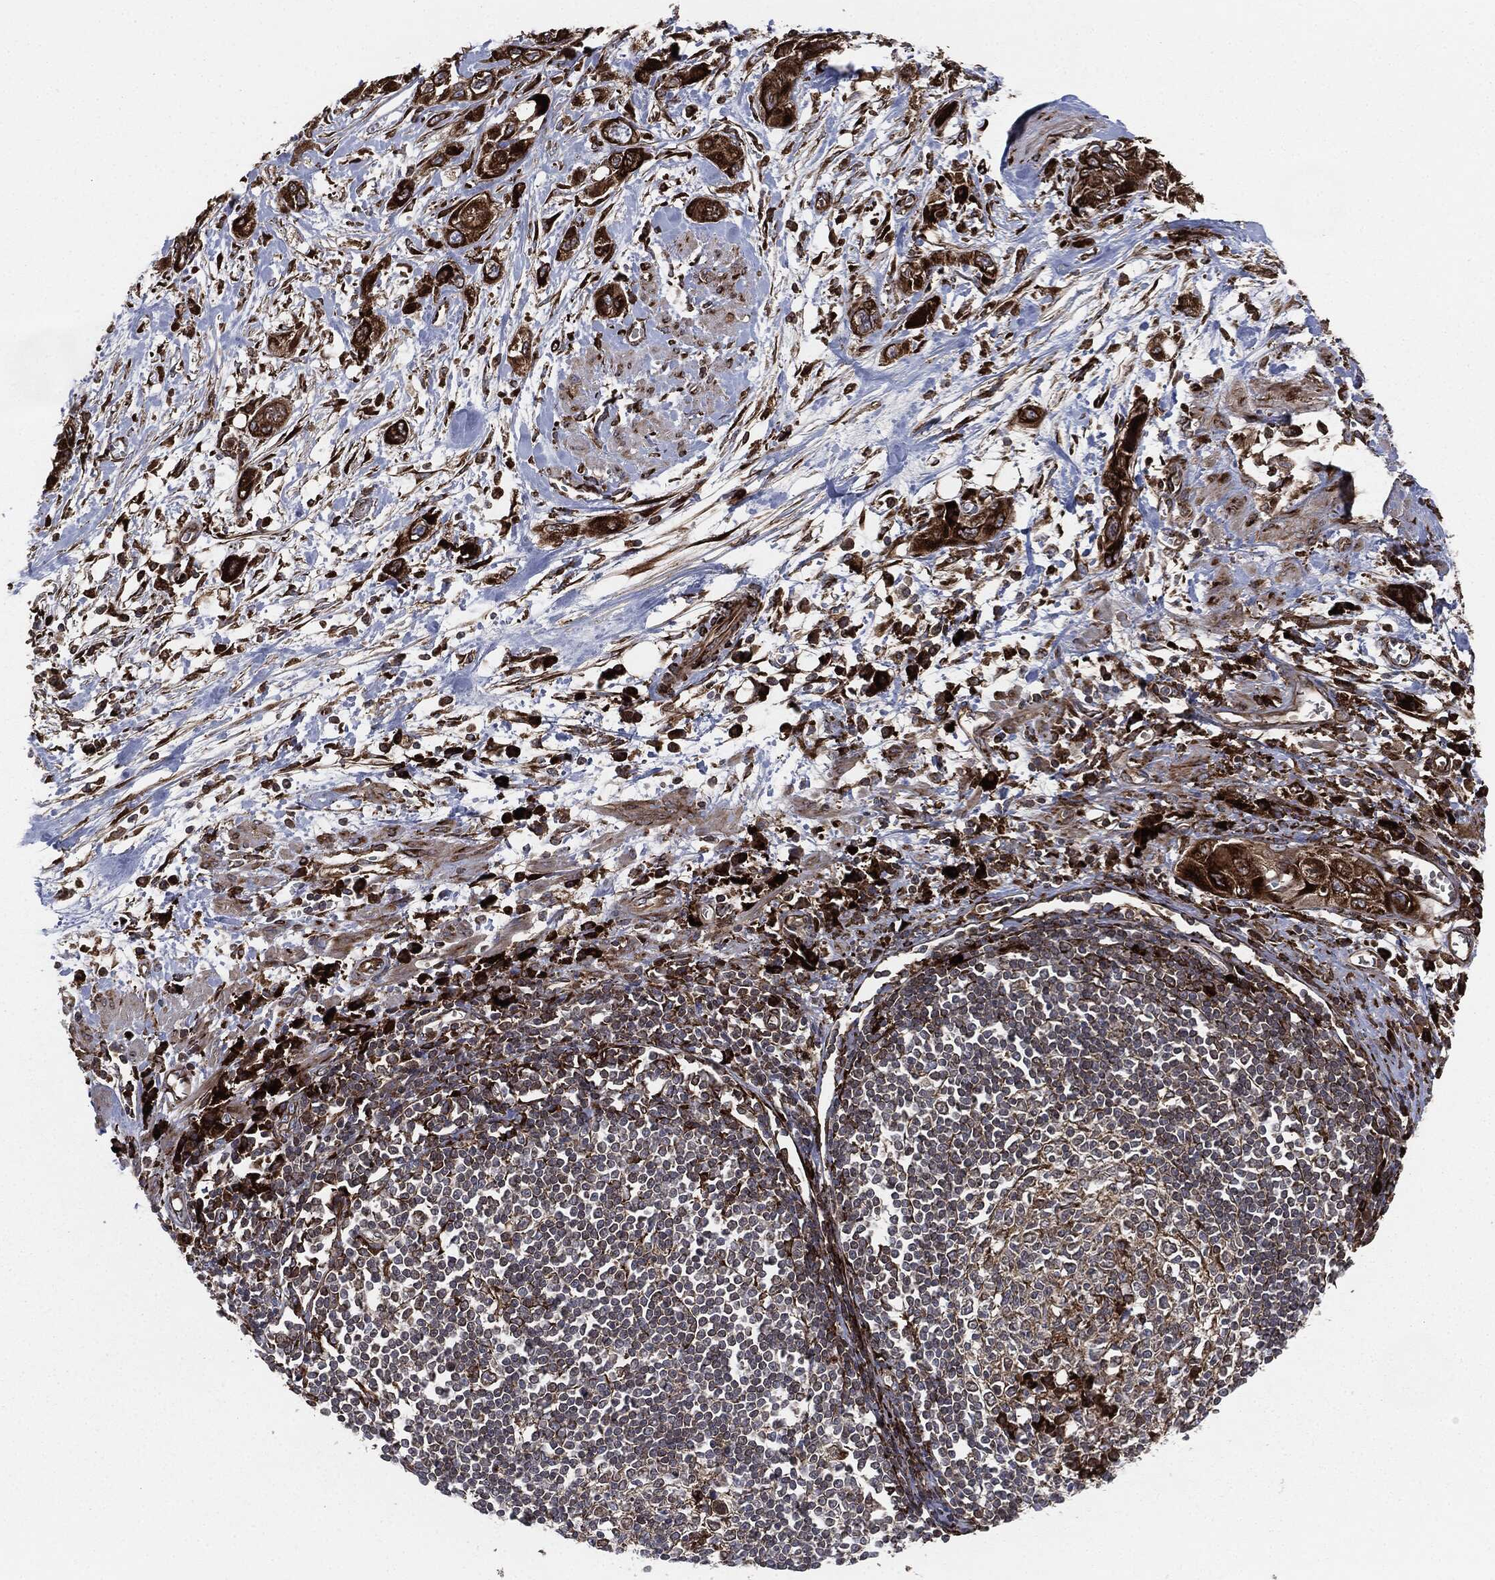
{"staining": {"intensity": "strong", "quantity": ">75%", "location": "cytoplasmic/membranous"}, "tissue": "pancreatic cancer", "cell_type": "Tumor cells", "image_type": "cancer", "snomed": [{"axis": "morphology", "description": "Adenocarcinoma, NOS"}, {"axis": "topography", "description": "Pancreas"}], "caption": "Tumor cells show high levels of strong cytoplasmic/membranous expression in approximately >75% of cells in pancreatic cancer.", "gene": "CALR", "patient": {"sex": "male", "age": 72}}